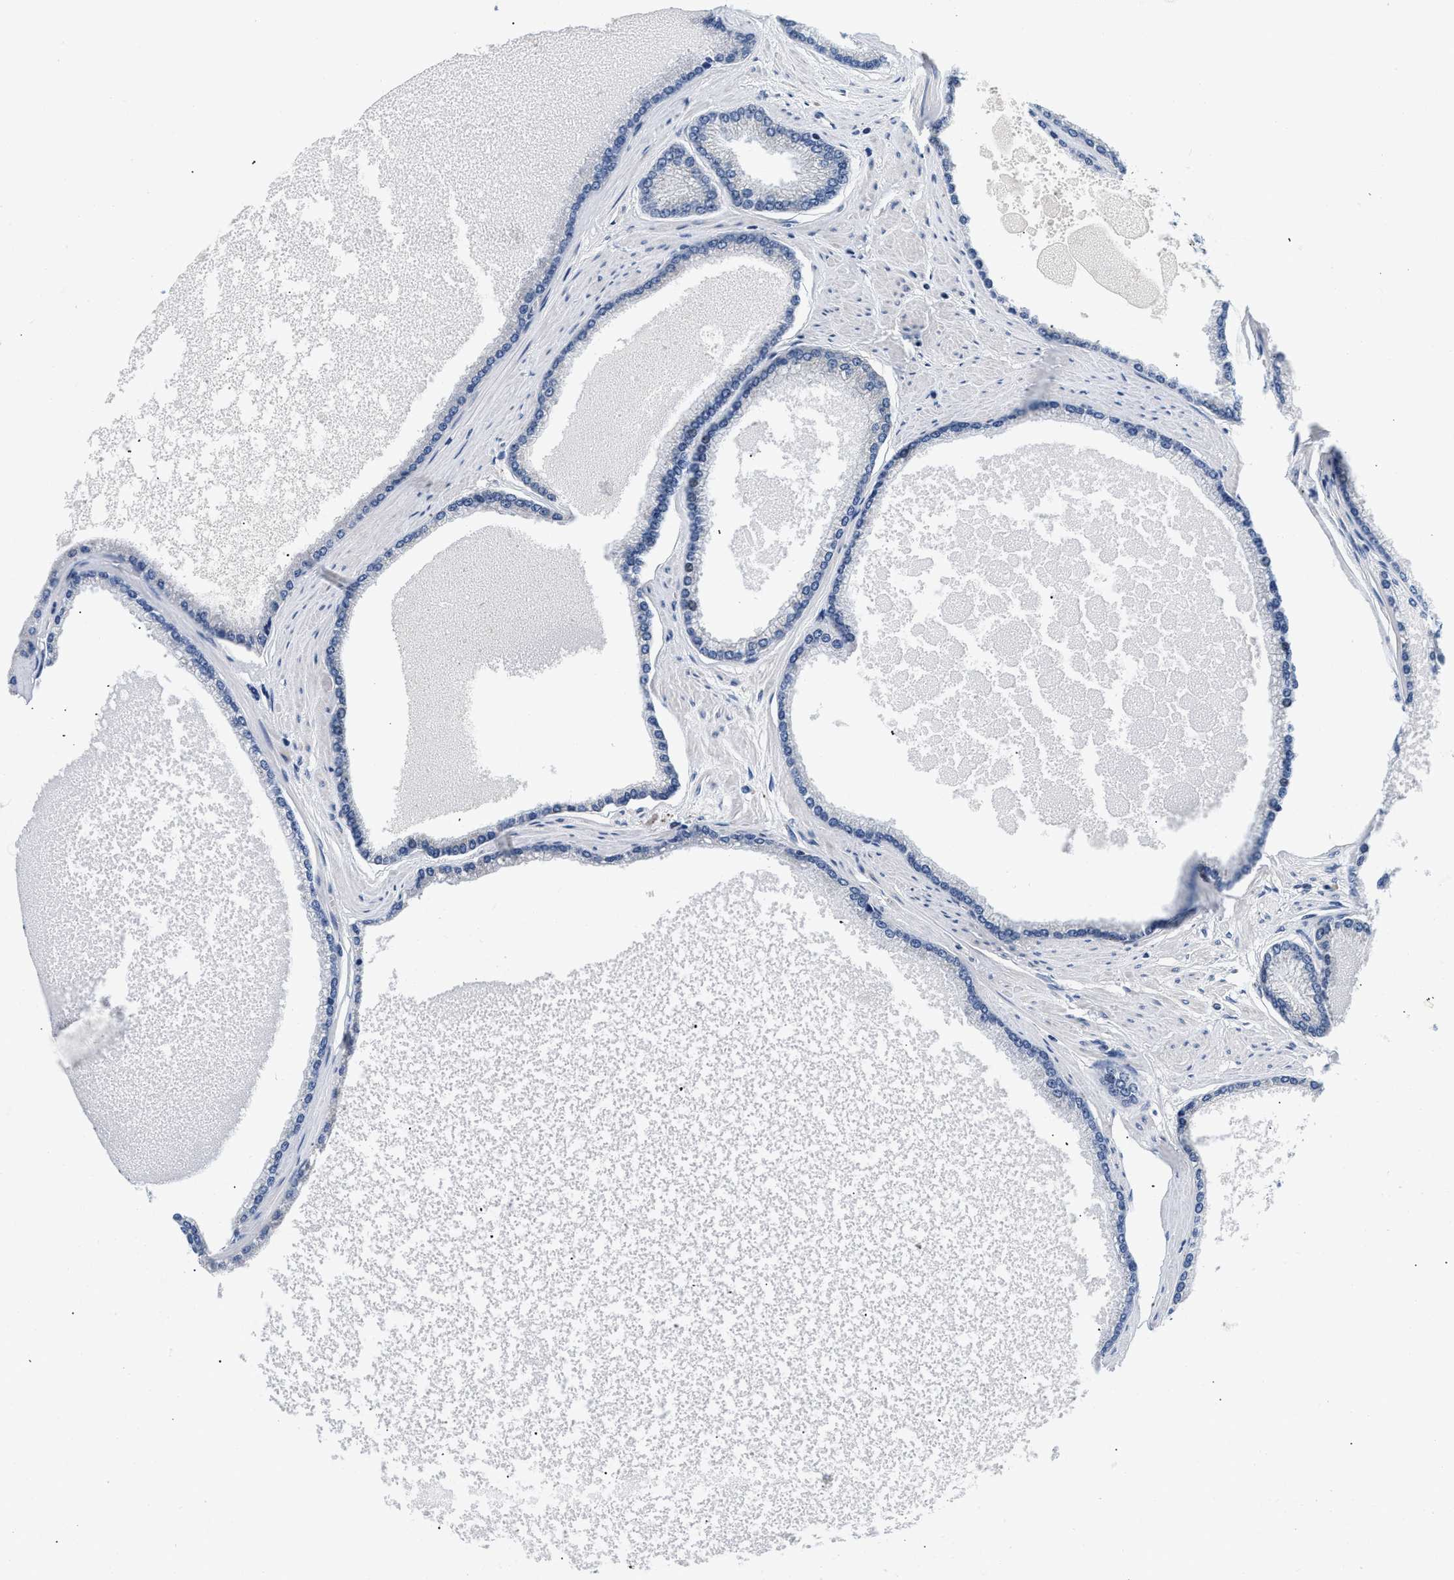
{"staining": {"intensity": "negative", "quantity": "none", "location": "none"}, "tissue": "prostate cancer", "cell_type": "Tumor cells", "image_type": "cancer", "snomed": [{"axis": "morphology", "description": "Adenocarcinoma, High grade"}, {"axis": "topography", "description": "Prostate"}], "caption": "Tumor cells are negative for protein expression in human prostate high-grade adenocarcinoma.", "gene": "PDP1", "patient": {"sex": "male", "age": 61}}